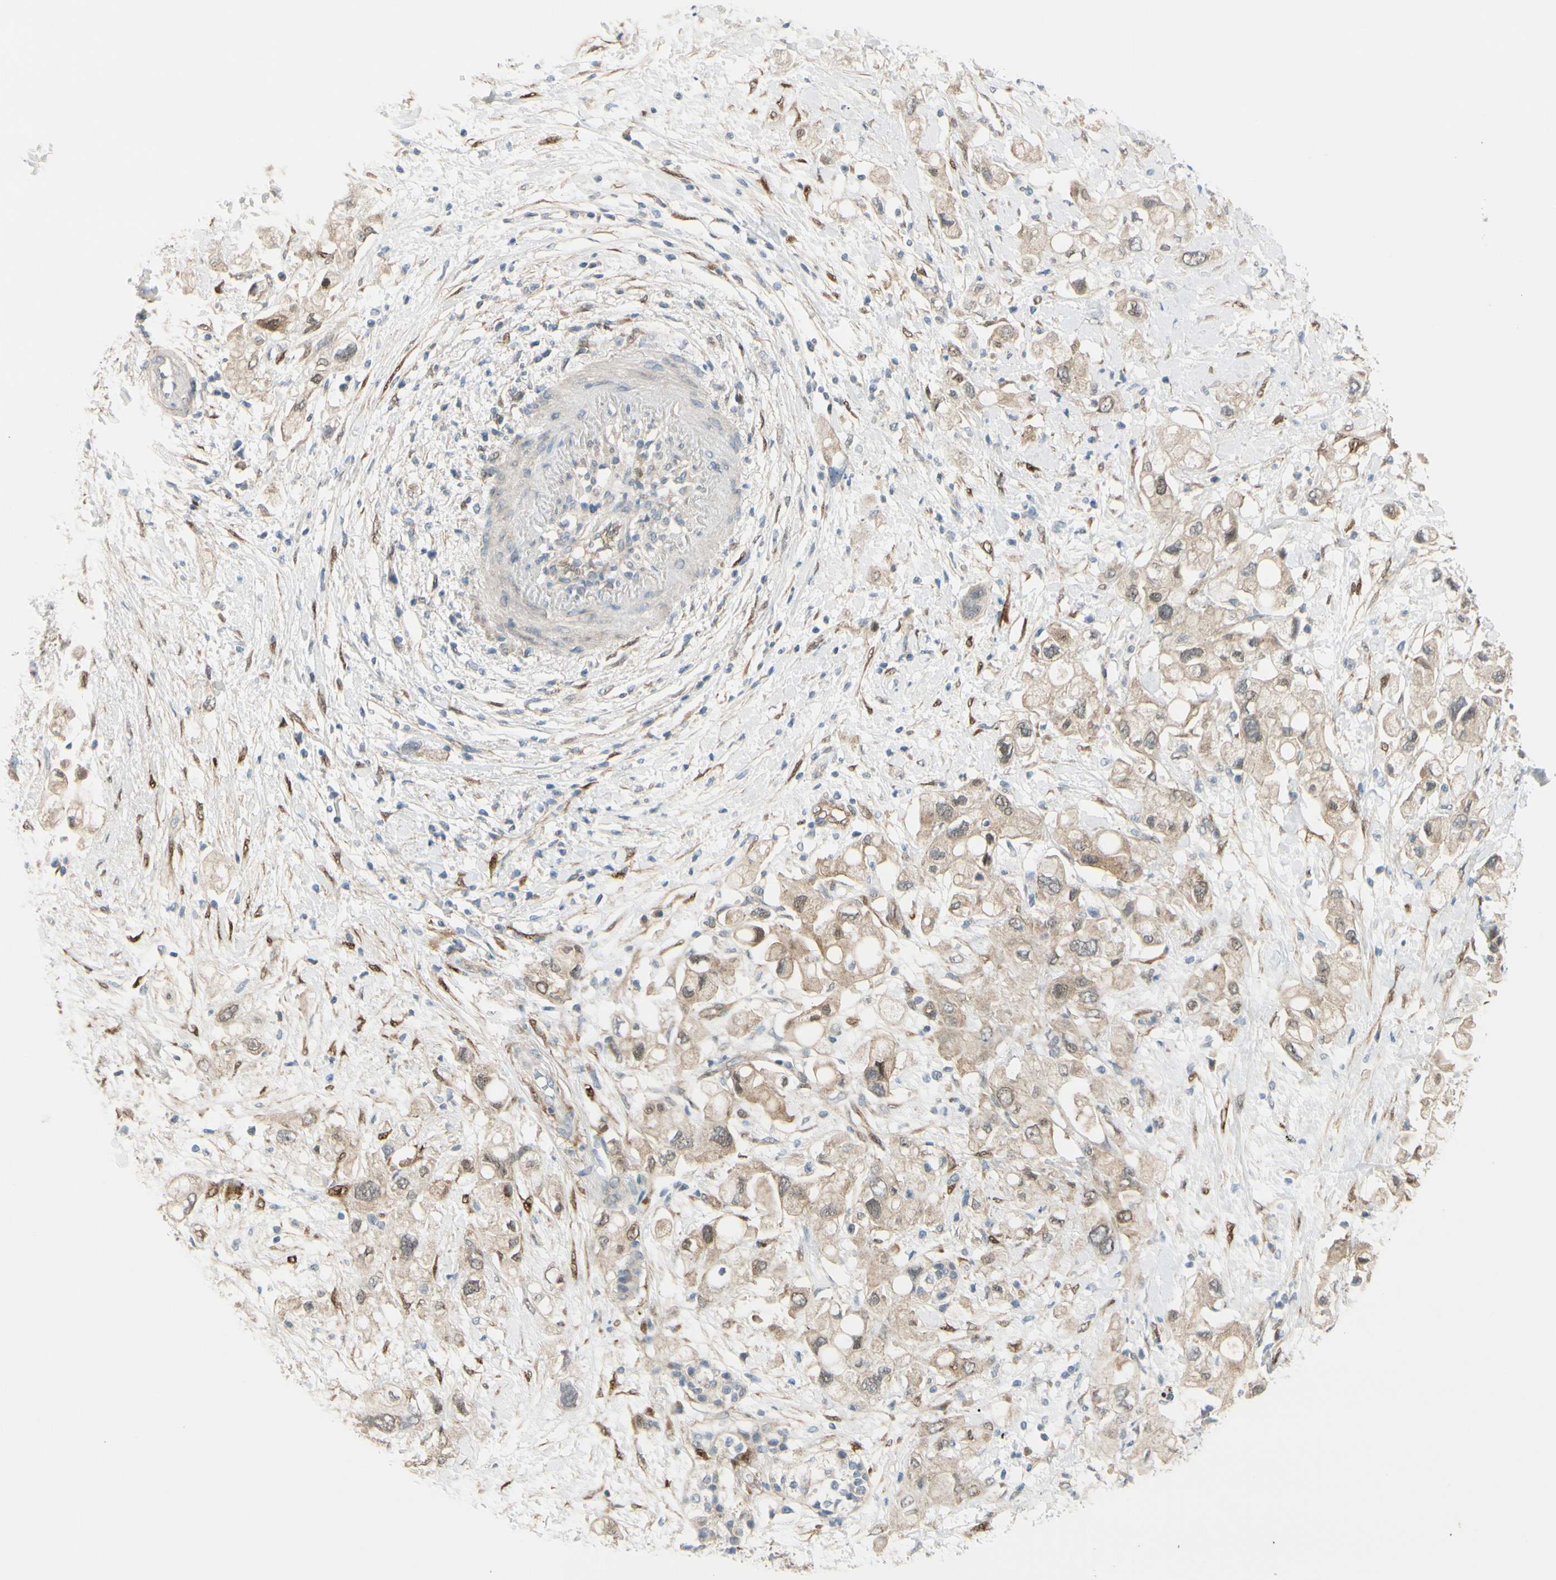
{"staining": {"intensity": "weak", "quantity": ">75%", "location": "cytoplasmic/membranous"}, "tissue": "pancreatic cancer", "cell_type": "Tumor cells", "image_type": "cancer", "snomed": [{"axis": "morphology", "description": "Adenocarcinoma, NOS"}, {"axis": "topography", "description": "Pancreas"}], "caption": "Immunohistochemistry (IHC) photomicrograph of pancreatic adenocarcinoma stained for a protein (brown), which exhibits low levels of weak cytoplasmic/membranous positivity in about >75% of tumor cells.", "gene": "FHL2", "patient": {"sex": "female", "age": 56}}